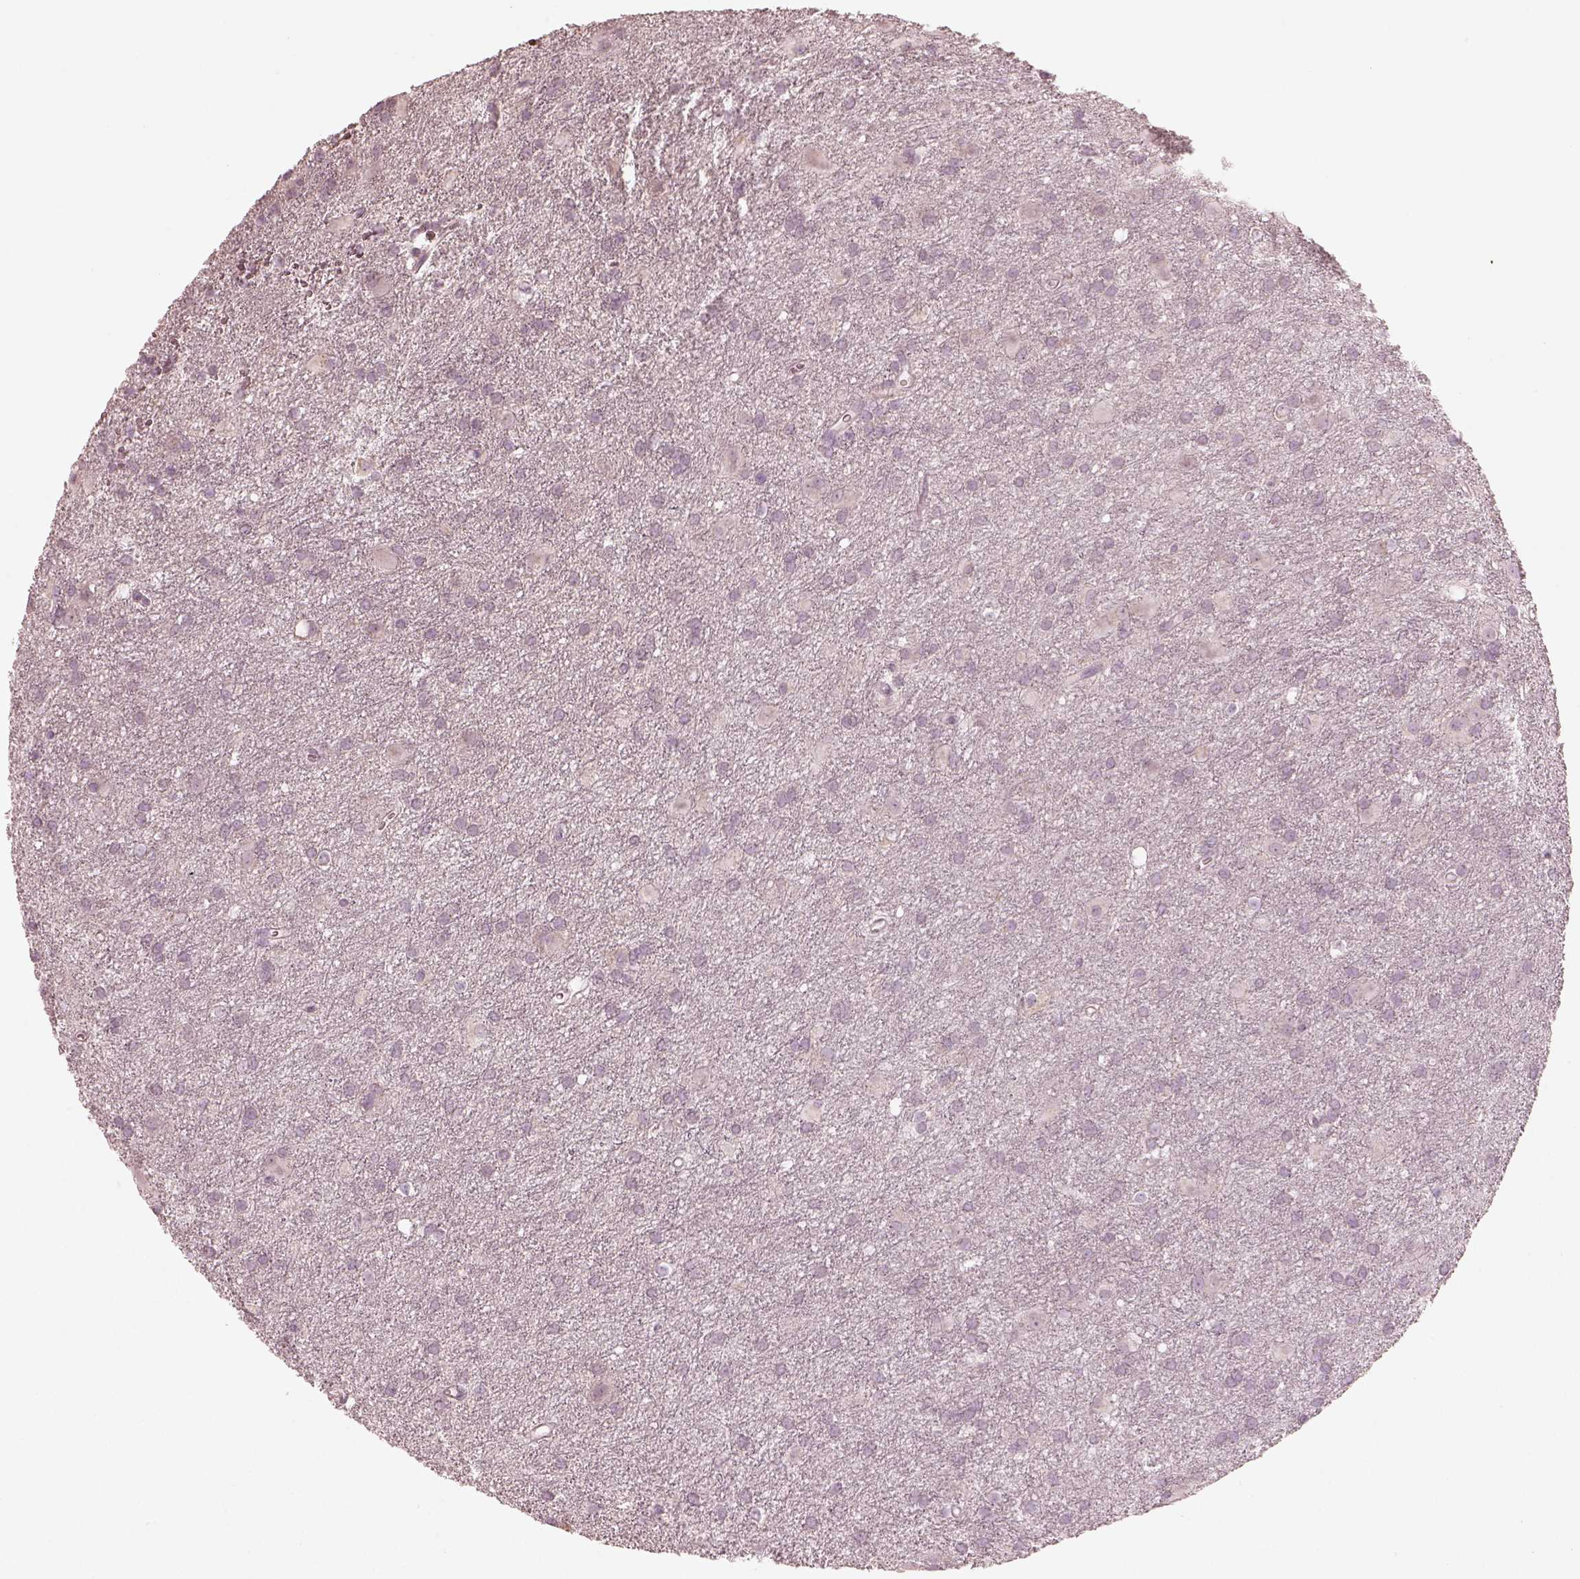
{"staining": {"intensity": "negative", "quantity": "none", "location": "none"}, "tissue": "glioma", "cell_type": "Tumor cells", "image_type": "cancer", "snomed": [{"axis": "morphology", "description": "Glioma, malignant, Low grade"}, {"axis": "topography", "description": "Brain"}], "caption": "There is no significant expression in tumor cells of glioma. (DAB IHC, high magnification).", "gene": "ANKLE1", "patient": {"sex": "male", "age": 58}}